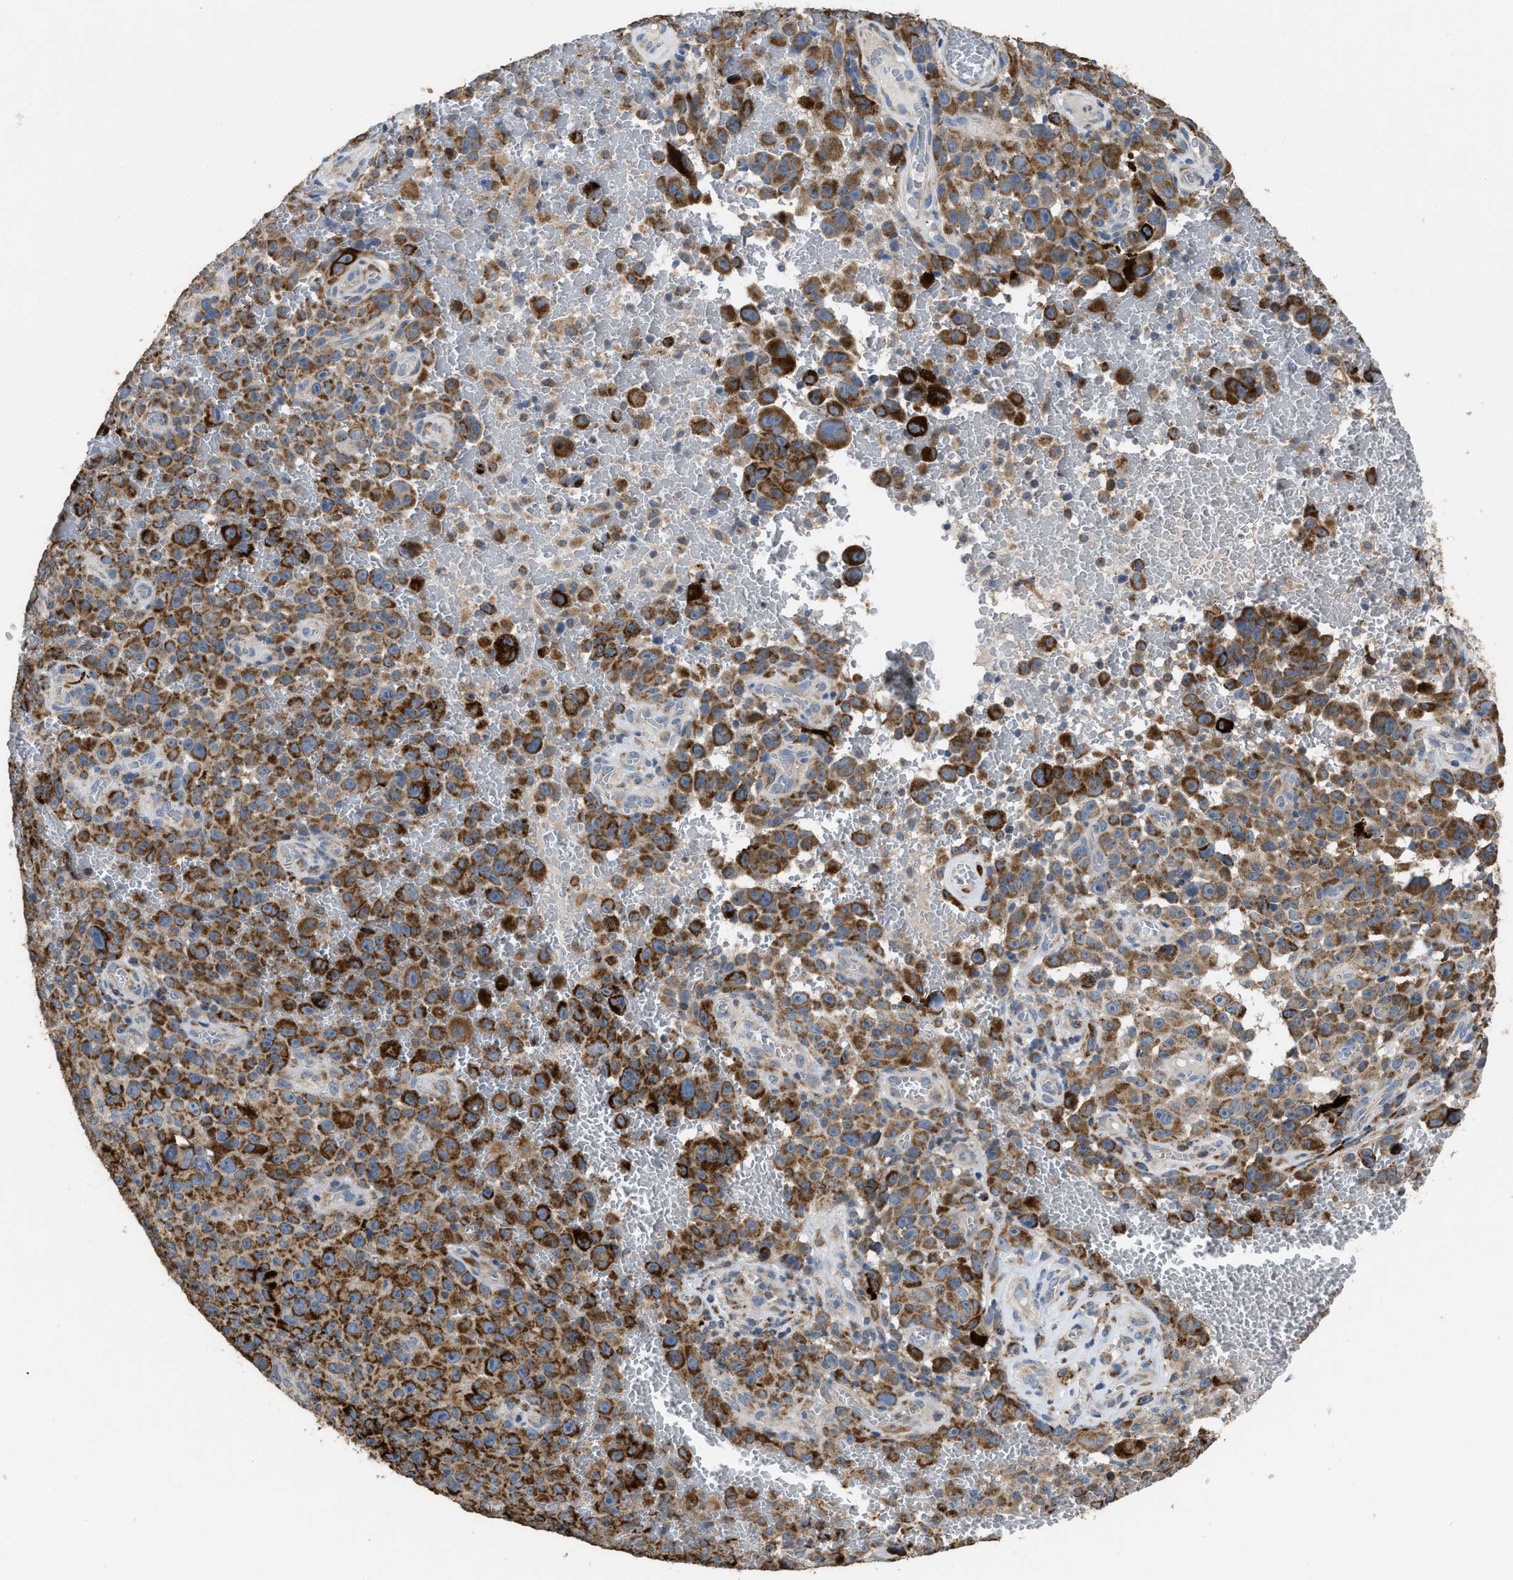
{"staining": {"intensity": "moderate", "quantity": ">75%", "location": "cytoplasmic/membranous"}, "tissue": "melanoma", "cell_type": "Tumor cells", "image_type": "cancer", "snomed": [{"axis": "morphology", "description": "Malignant melanoma, NOS"}, {"axis": "topography", "description": "Skin"}], "caption": "IHC (DAB) staining of melanoma demonstrates moderate cytoplasmic/membranous protein expression in about >75% of tumor cells.", "gene": "AK2", "patient": {"sex": "female", "age": 82}}